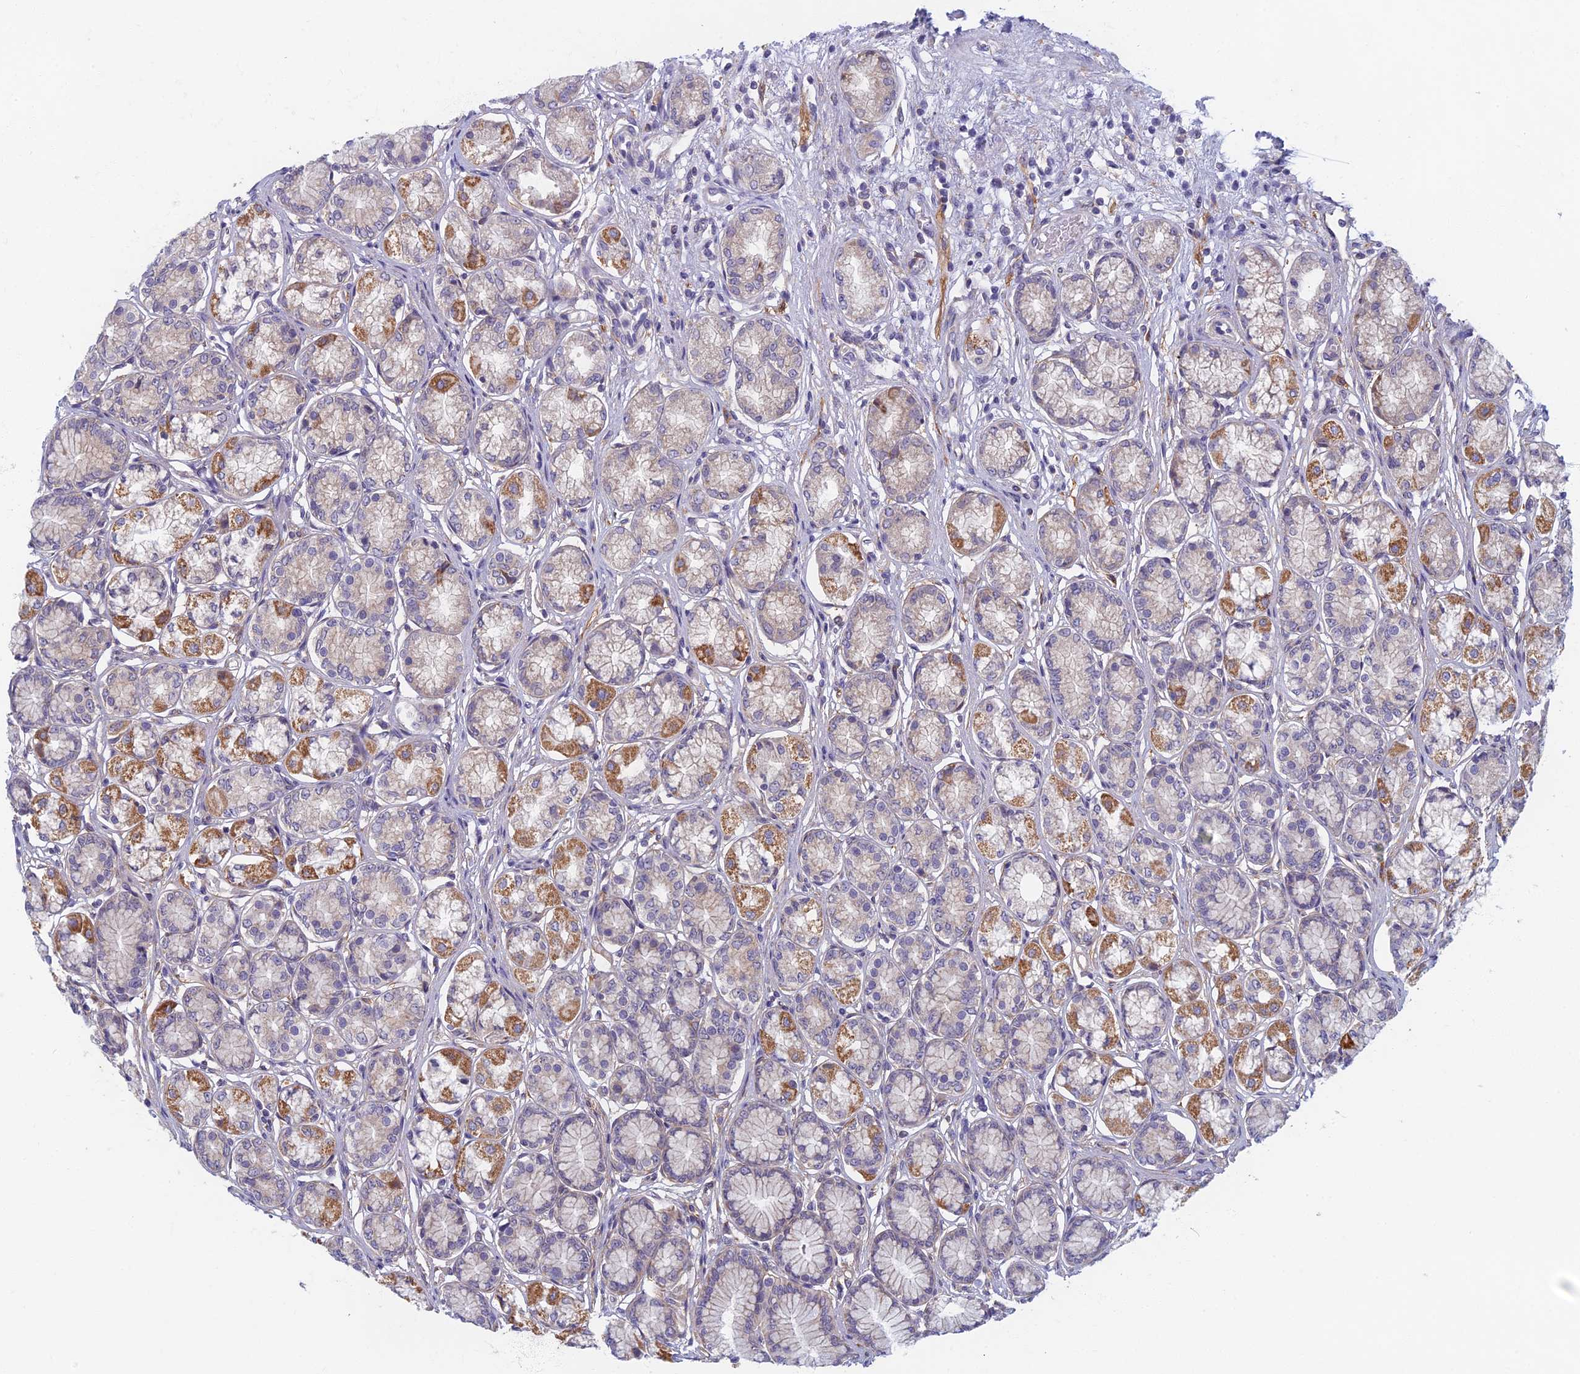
{"staining": {"intensity": "moderate", "quantity": "25%-75%", "location": "cytoplasmic/membranous"}, "tissue": "stomach", "cell_type": "Glandular cells", "image_type": "normal", "snomed": [{"axis": "morphology", "description": "Normal tissue, NOS"}, {"axis": "morphology", "description": "Adenocarcinoma, NOS"}, {"axis": "morphology", "description": "Adenocarcinoma, High grade"}, {"axis": "topography", "description": "Stomach, upper"}, {"axis": "topography", "description": "Stomach"}], "caption": "A high-resolution image shows IHC staining of unremarkable stomach, which demonstrates moderate cytoplasmic/membranous staining in approximately 25%-75% of glandular cells.", "gene": "DDX51", "patient": {"sex": "female", "age": 65}}